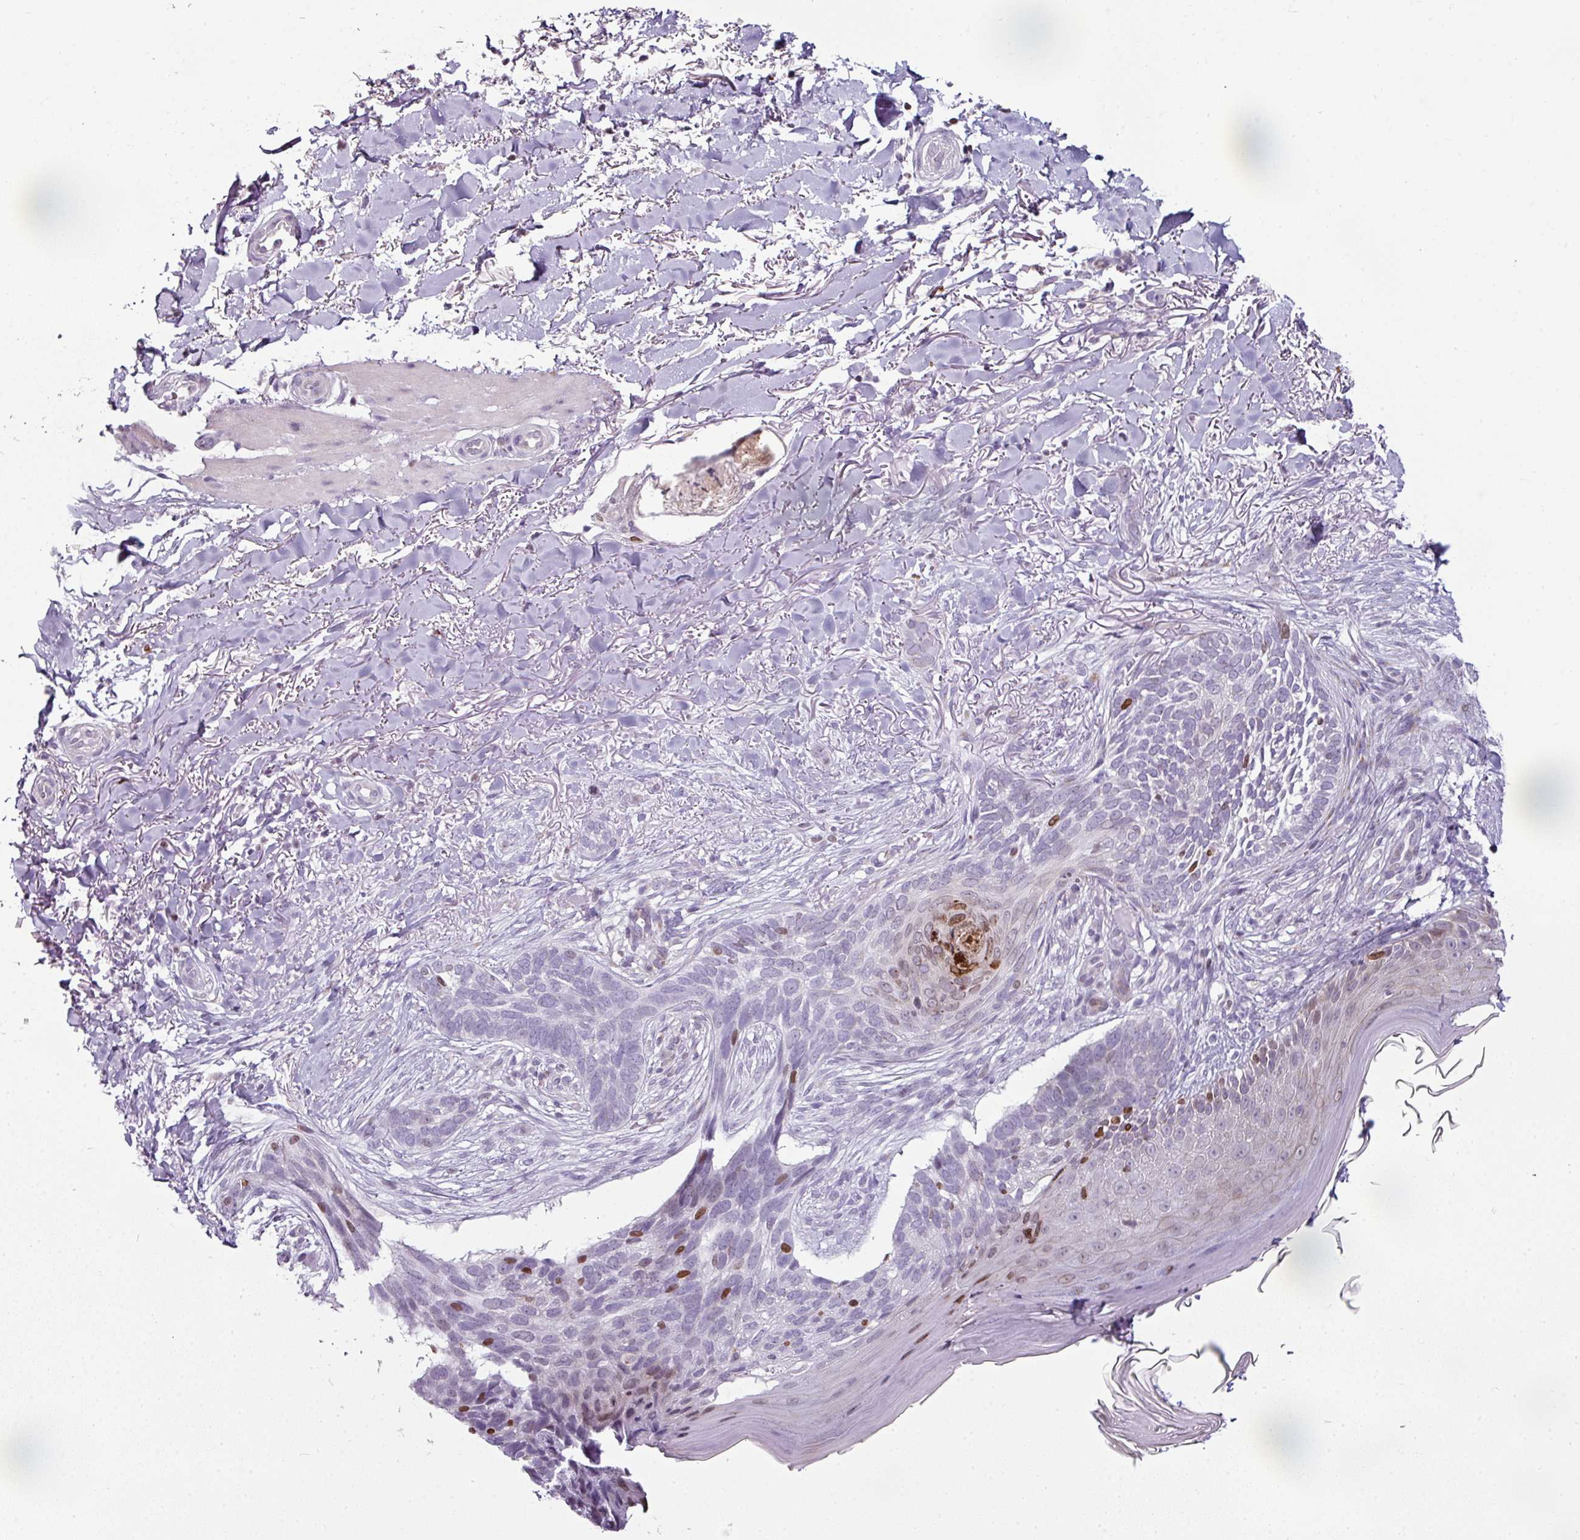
{"staining": {"intensity": "moderate", "quantity": "<25%", "location": "nuclear"}, "tissue": "skin cancer", "cell_type": "Tumor cells", "image_type": "cancer", "snomed": [{"axis": "morphology", "description": "Normal tissue, NOS"}, {"axis": "morphology", "description": "Basal cell carcinoma"}, {"axis": "topography", "description": "Skin"}], "caption": "Protein staining by immunohistochemistry reveals moderate nuclear positivity in about <25% of tumor cells in basal cell carcinoma (skin).", "gene": "SYT8", "patient": {"sex": "female", "age": 67}}